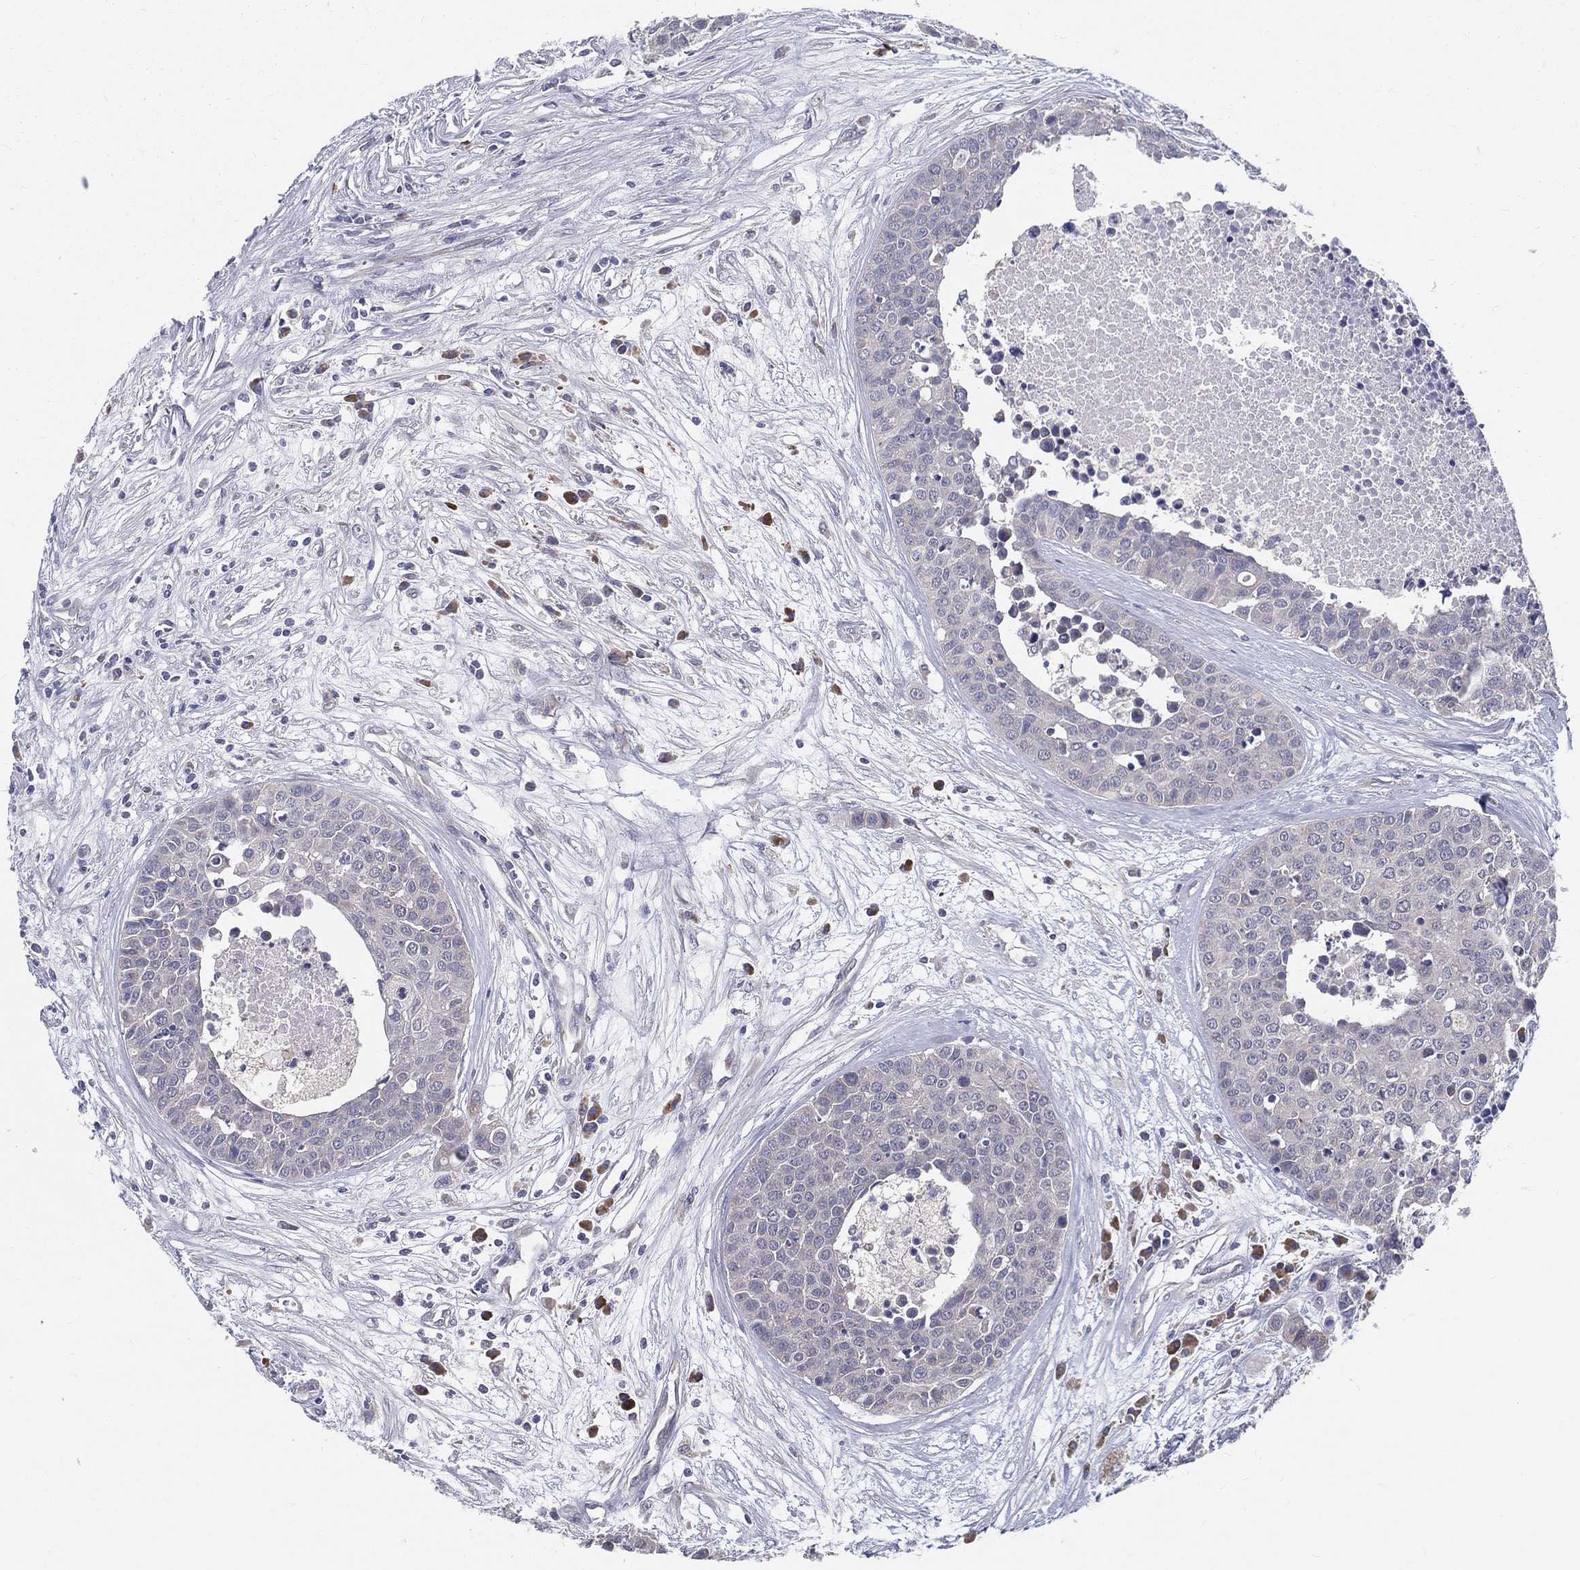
{"staining": {"intensity": "negative", "quantity": "none", "location": "none"}, "tissue": "carcinoid", "cell_type": "Tumor cells", "image_type": "cancer", "snomed": [{"axis": "morphology", "description": "Carcinoid, malignant, NOS"}, {"axis": "topography", "description": "Colon"}], "caption": "IHC of carcinoid (malignant) demonstrates no positivity in tumor cells.", "gene": "PCSK1", "patient": {"sex": "male", "age": 81}}